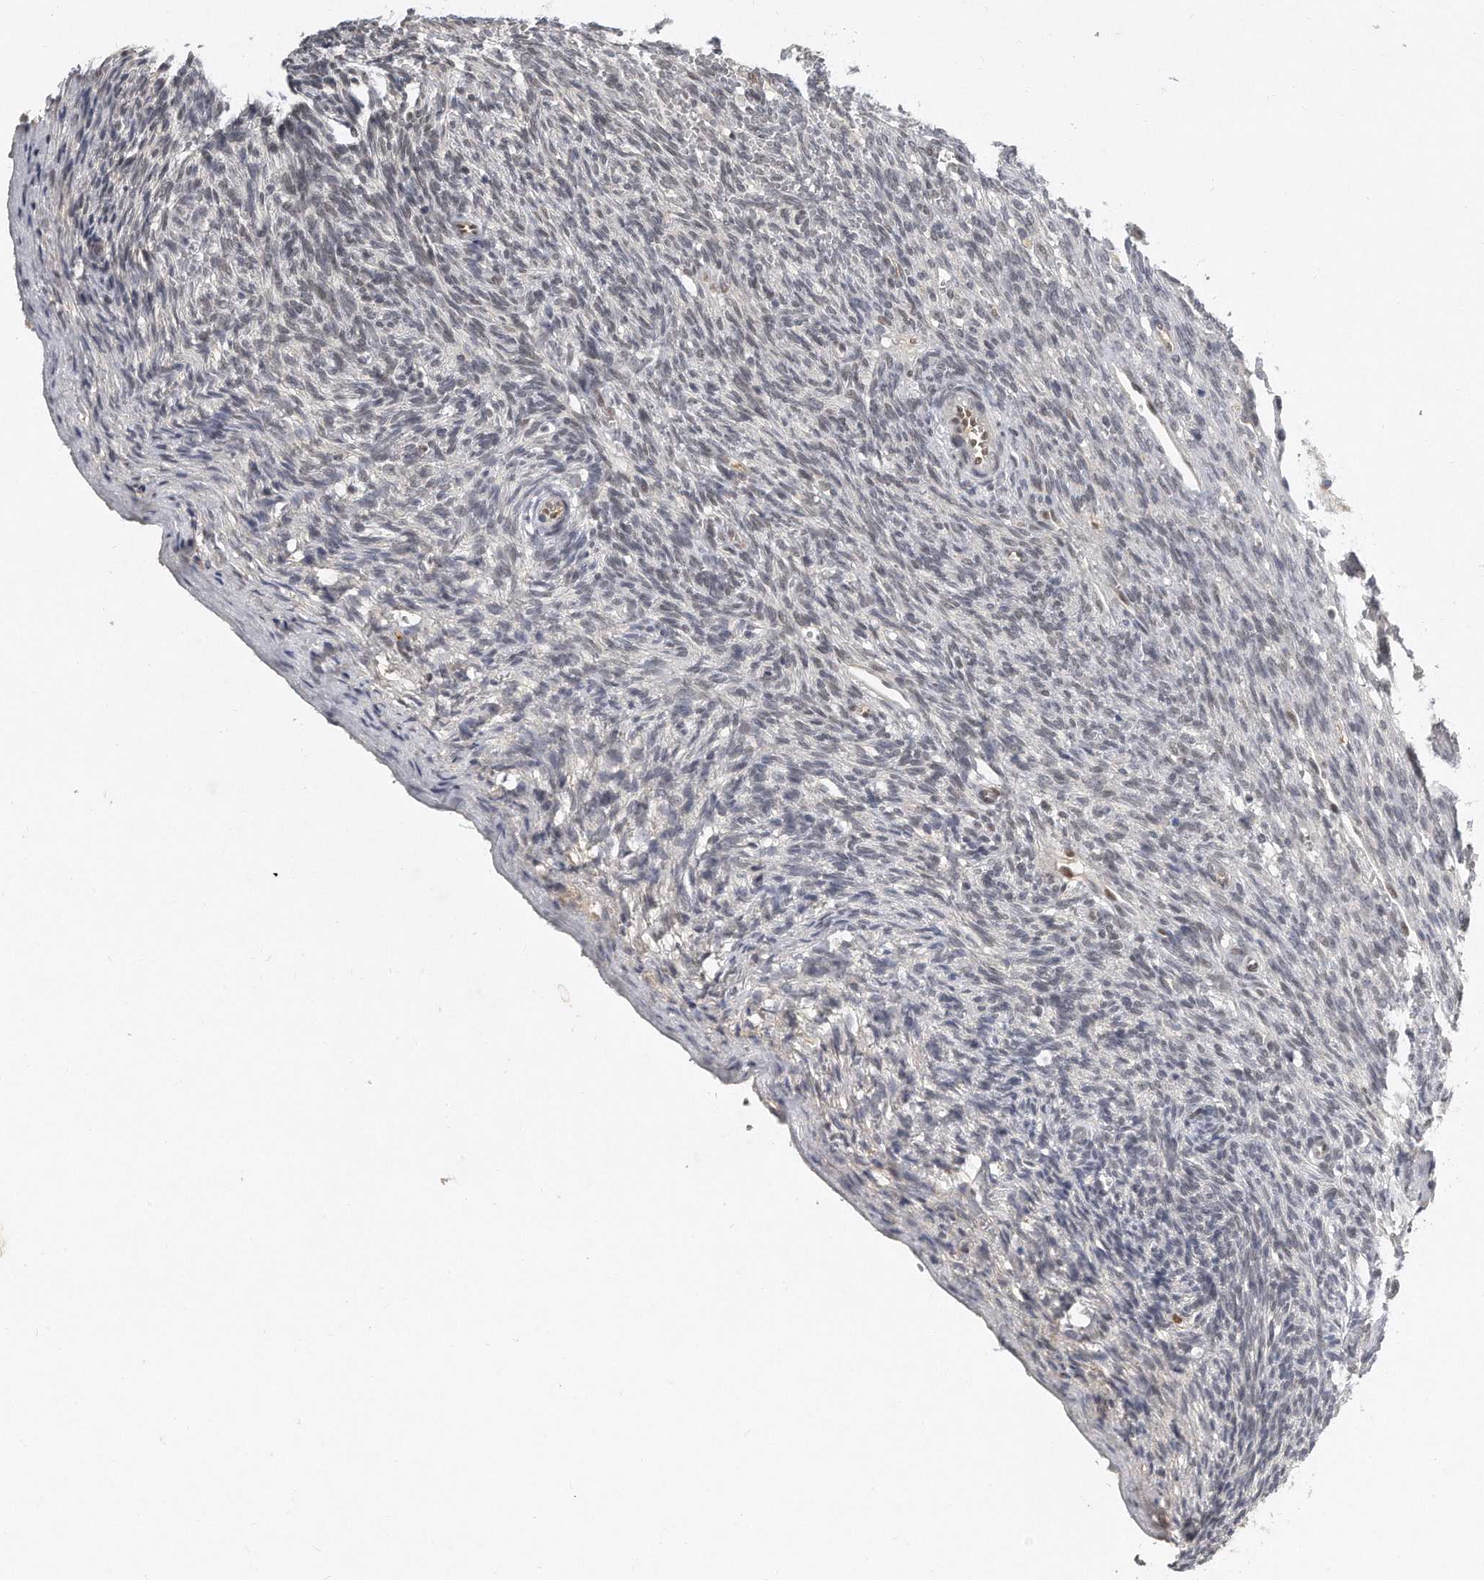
{"staining": {"intensity": "weak", "quantity": "<25%", "location": "nuclear"}, "tissue": "ovary", "cell_type": "Ovarian stroma cells", "image_type": "normal", "snomed": [{"axis": "morphology", "description": "Normal tissue, NOS"}, {"axis": "topography", "description": "Ovary"}], "caption": "Immunohistochemical staining of normal human ovary reveals no significant positivity in ovarian stroma cells.", "gene": "CTBP2", "patient": {"sex": "female", "age": 34}}